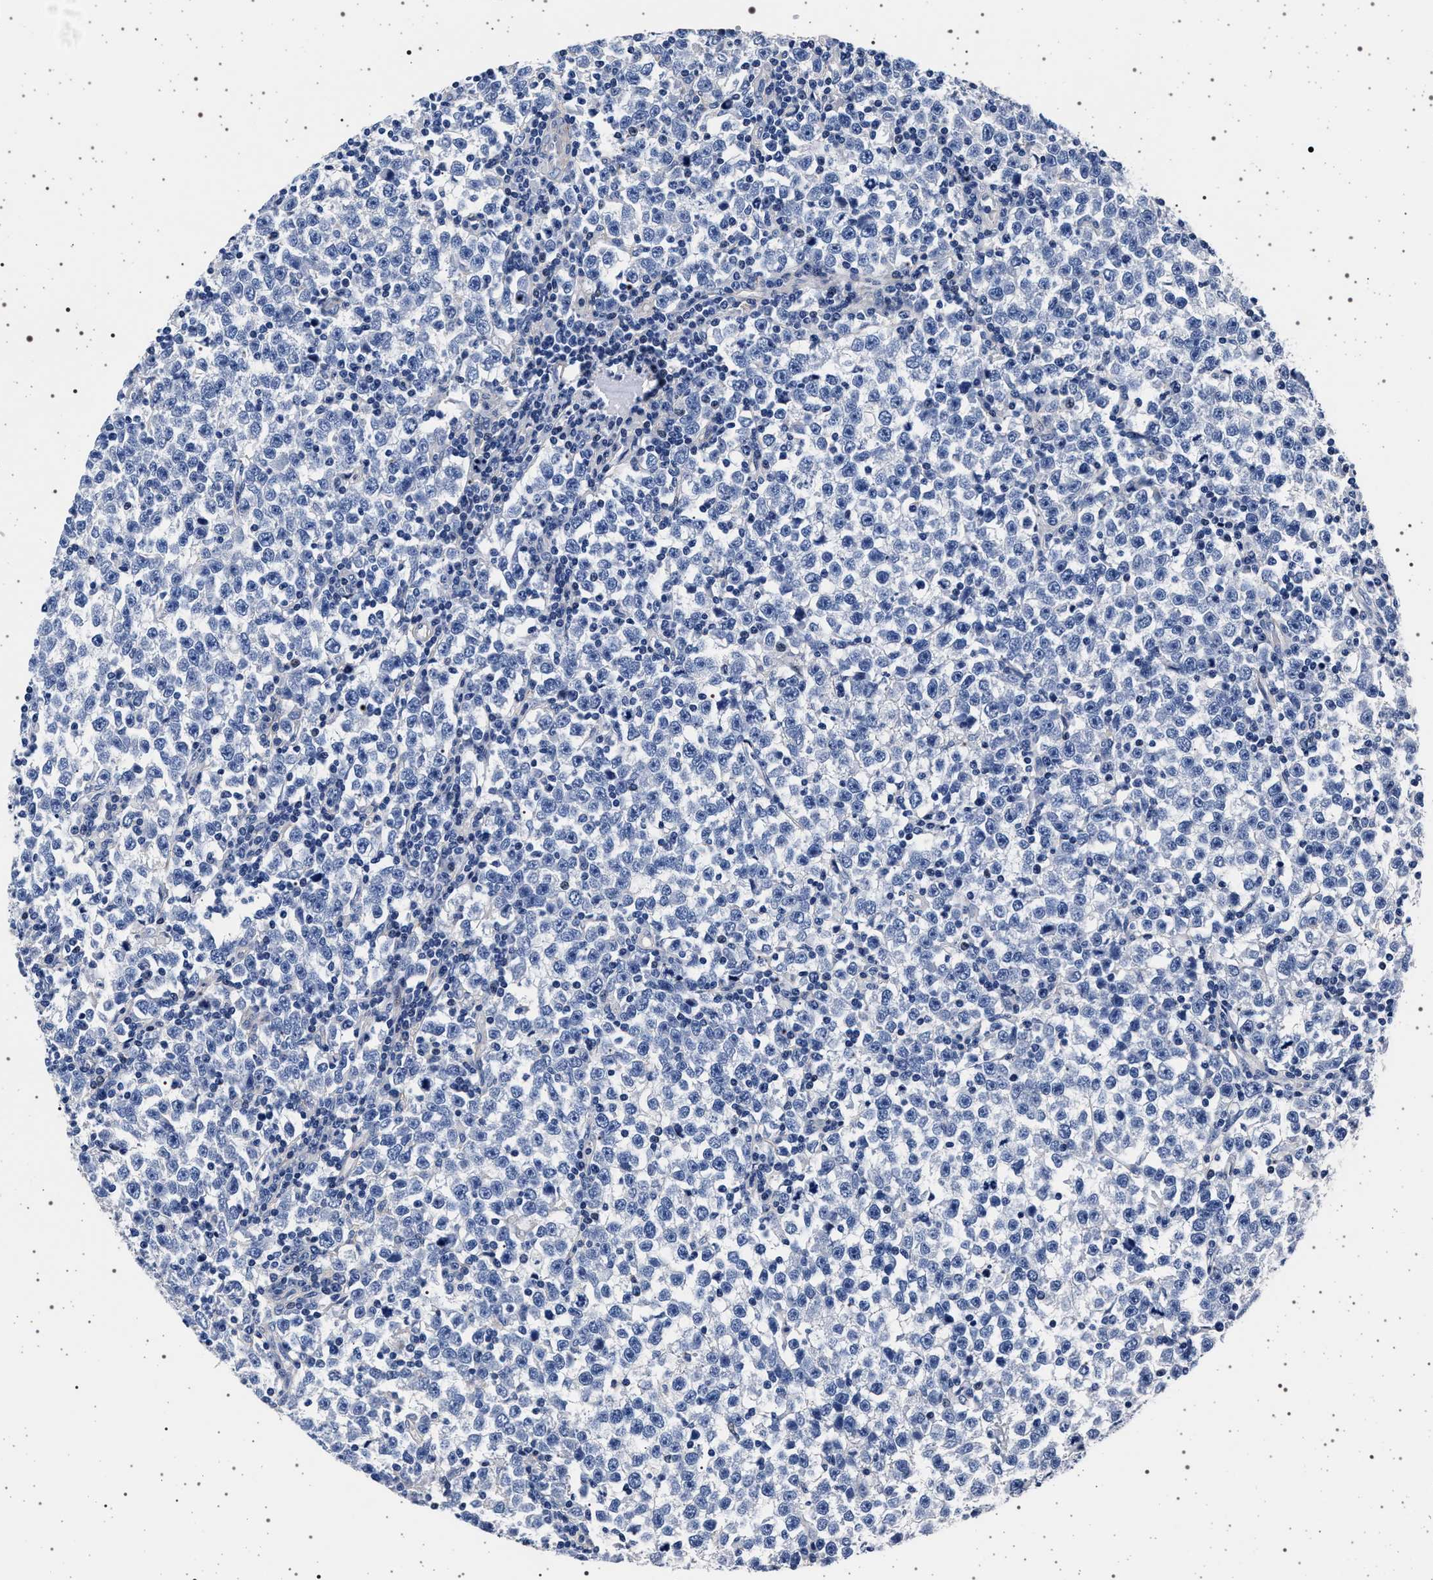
{"staining": {"intensity": "negative", "quantity": "none", "location": "none"}, "tissue": "testis cancer", "cell_type": "Tumor cells", "image_type": "cancer", "snomed": [{"axis": "morphology", "description": "Seminoma, NOS"}, {"axis": "topography", "description": "Testis"}], "caption": "Immunohistochemical staining of human testis cancer (seminoma) reveals no significant staining in tumor cells.", "gene": "SLC9A1", "patient": {"sex": "male", "age": 43}}